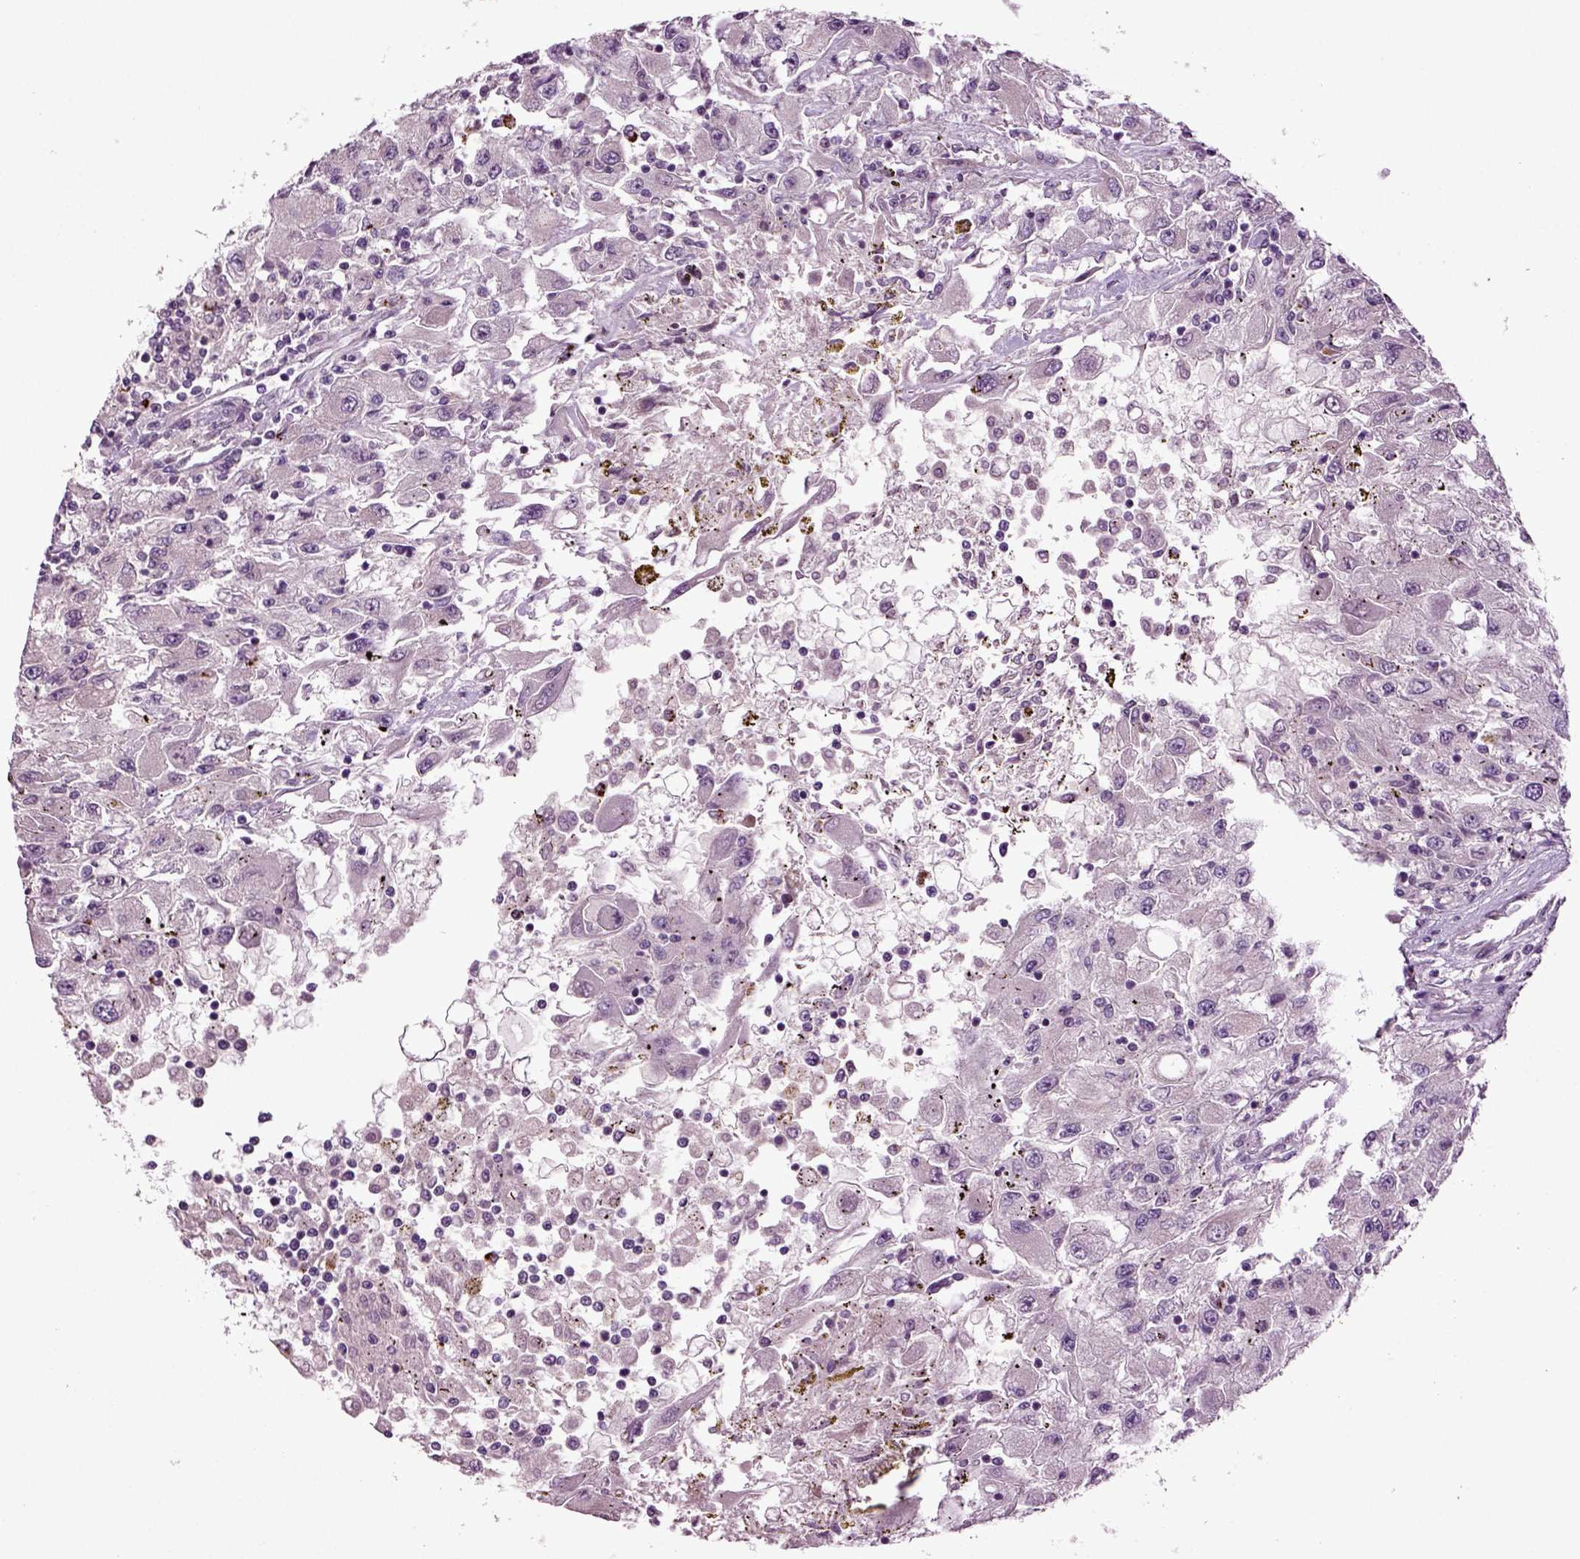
{"staining": {"intensity": "negative", "quantity": "none", "location": "none"}, "tissue": "renal cancer", "cell_type": "Tumor cells", "image_type": "cancer", "snomed": [{"axis": "morphology", "description": "Adenocarcinoma, NOS"}, {"axis": "topography", "description": "Kidney"}], "caption": "This is an IHC image of adenocarcinoma (renal). There is no staining in tumor cells.", "gene": "SLC17A6", "patient": {"sex": "female", "age": 67}}